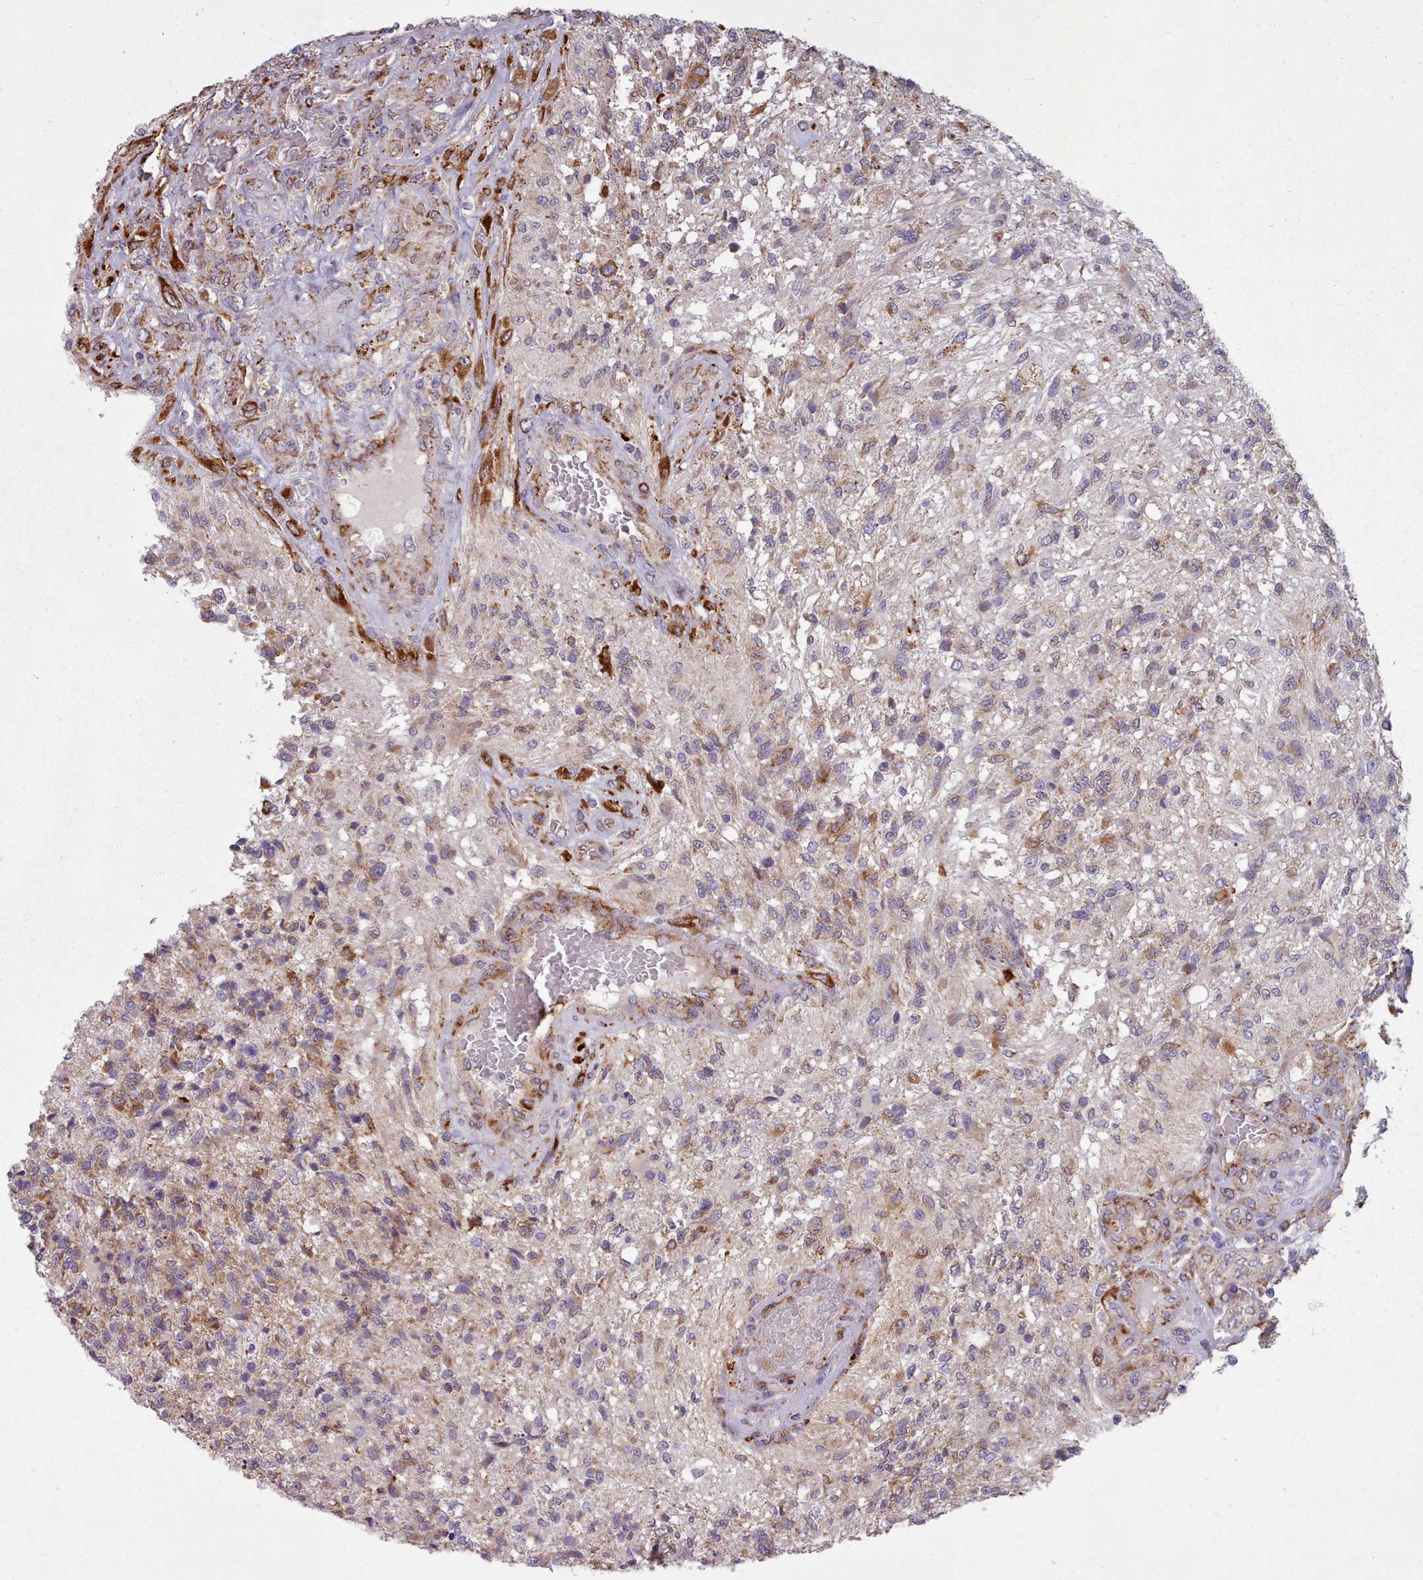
{"staining": {"intensity": "moderate", "quantity": "<25%", "location": "cytoplasmic/membranous"}, "tissue": "glioma", "cell_type": "Tumor cells", "image_type": "cancer", "snomed": [{"axis": "morphology", "description": "Glioma, malignant, High grade"}, {"axis": "topography", "description": "Brain"}], "caption": "This image demonstrates immunohistochemistry staining of human glioma, with low moderate cytoplasmic/membranous expression in approximately <25% of tumor cells.", "gene": "FKBP10", "patient": {"sex": "male", "age": 56}}